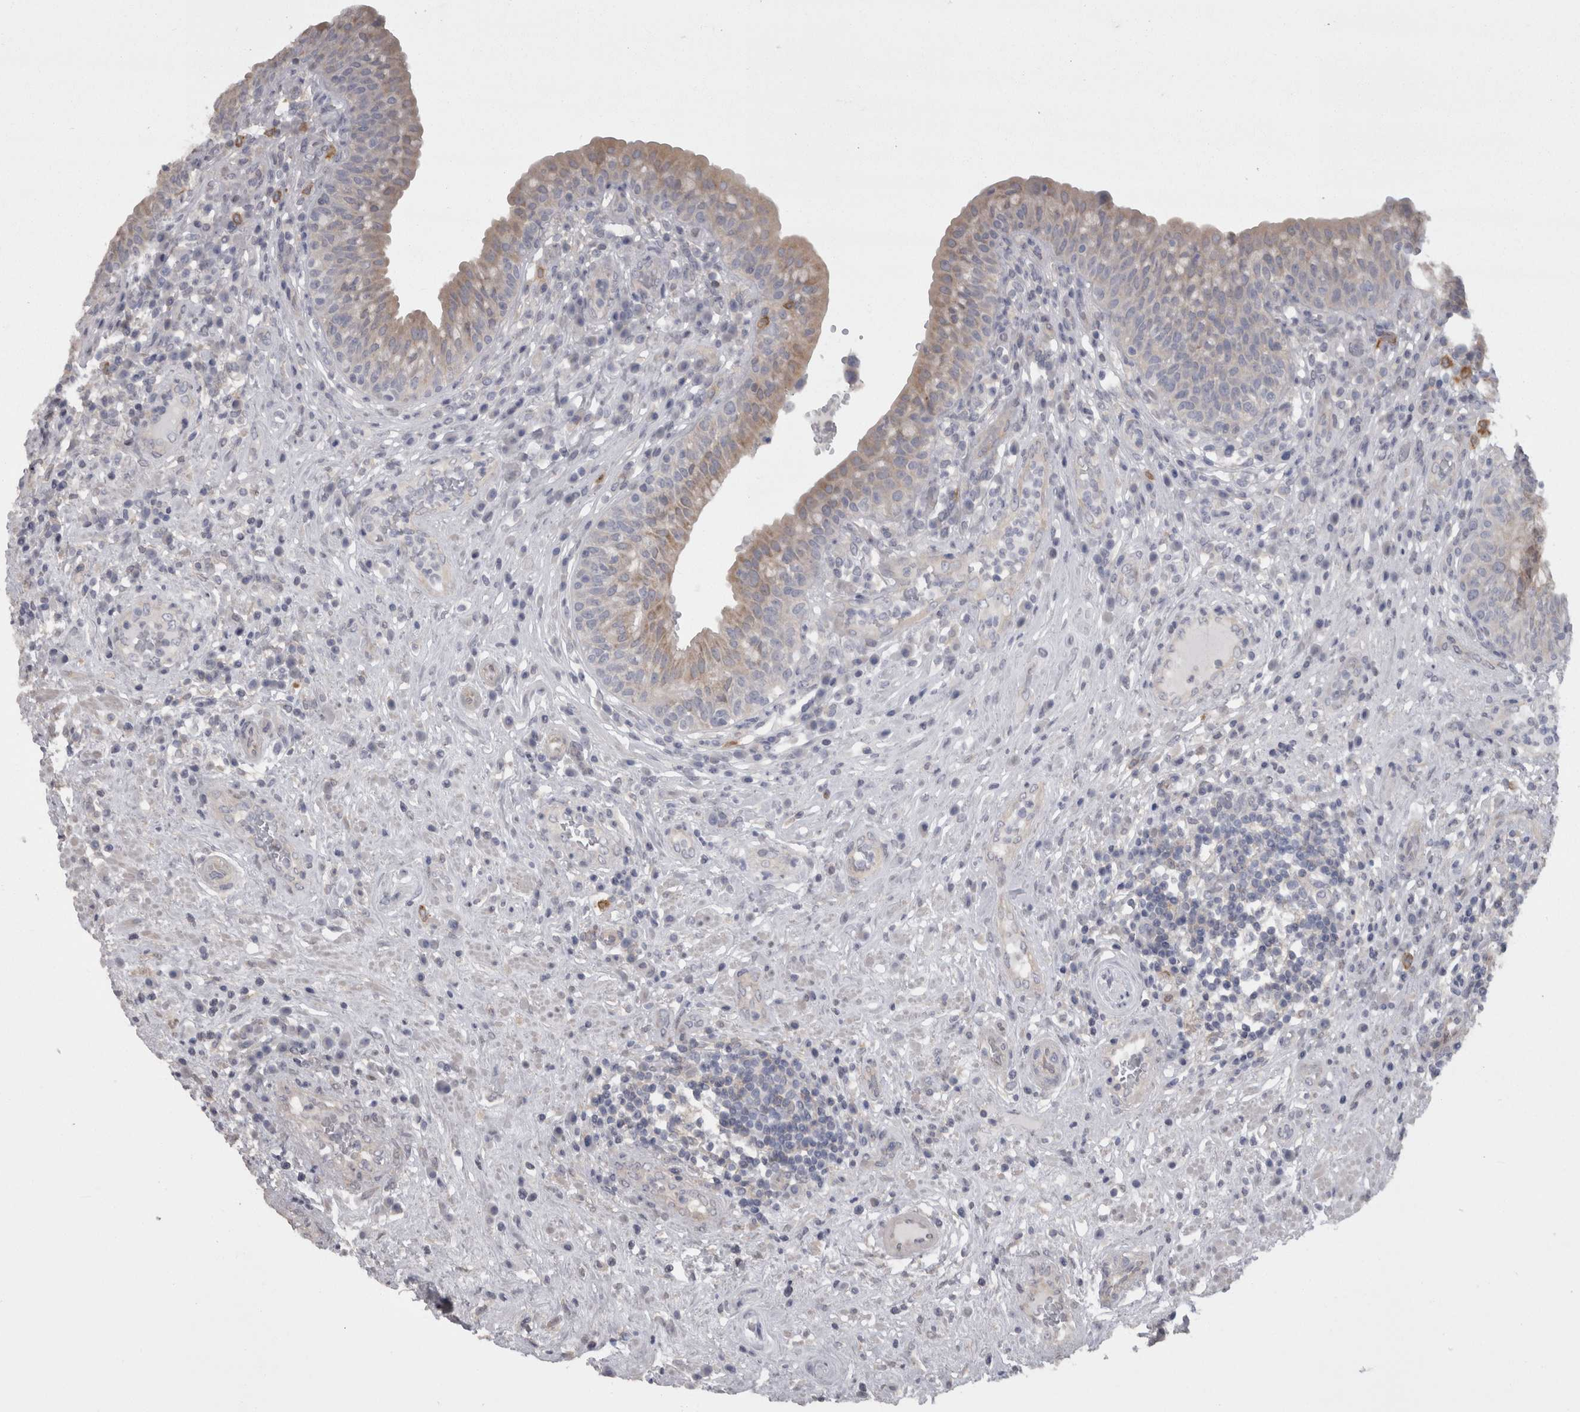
{"staining": {"intensity": "weak", "quantity": "25%-75%", "location": "cytoplasmic/membranous"}, "tissue": "urinary bladder", "cell_type": "Urothelial cells", "image_type": "normal", "snomed": [{"axis": "morphology", "description": "Normal tissue, NOS"}, {"axis": "topography", "description": "Urinary bladder"}], "caption": "Urinary bladder stained with IHC exhibits weak cytoplasmic/membranous expression in about 25%-75% of urothelial cells. The staining was performed using DAB (3,3'-diaminobenzidine) to visualize the protein expression in brown, while the nuclei were stained in blue with hematoxylin (Magnification: 20x).", "gene": "CAMK2D", "patient": {"sex": "female", "age": 62}}